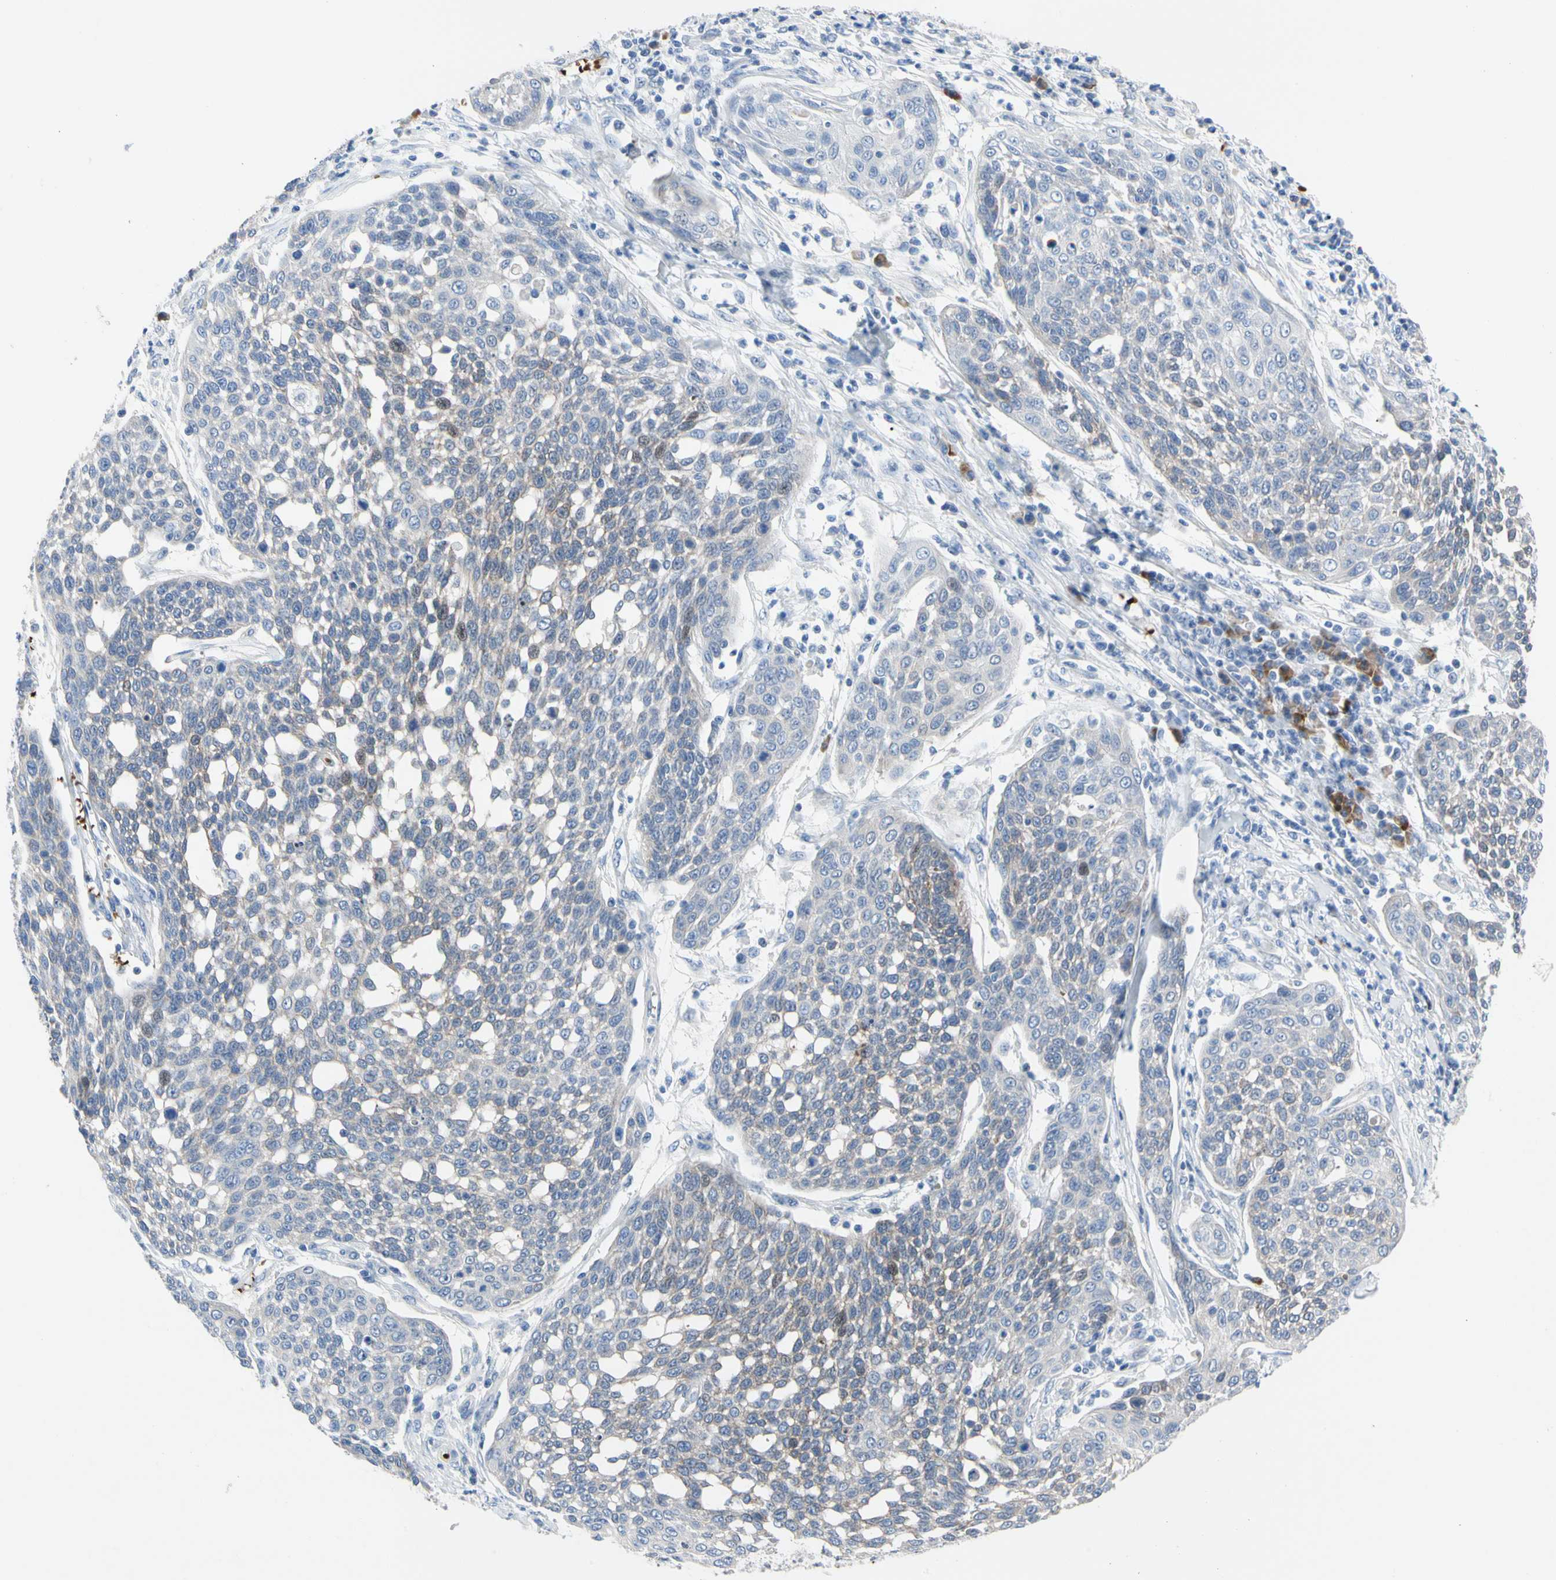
{"staining": {"intensity": "weak", "quantity": "<25%", "location": "cytoplasmic/membranous,nuclear"}, "tissue": "cervical cancer", "cell_type": "Tumor cells", "image_type": "cancer", "snomed": [{"axis": "morphology", "description": "Squamous cell carcinoma, NOS"}, {"axis": "topography", "description": "Cervix"}], "caption": "Immunohistochemistry (IHC) image of human cervical cancer stained for a protein (brown), which demonstrates no staining in tumor cells.", "gene": "HMGCR", "patient": {"sex": "female", "age": 34}}